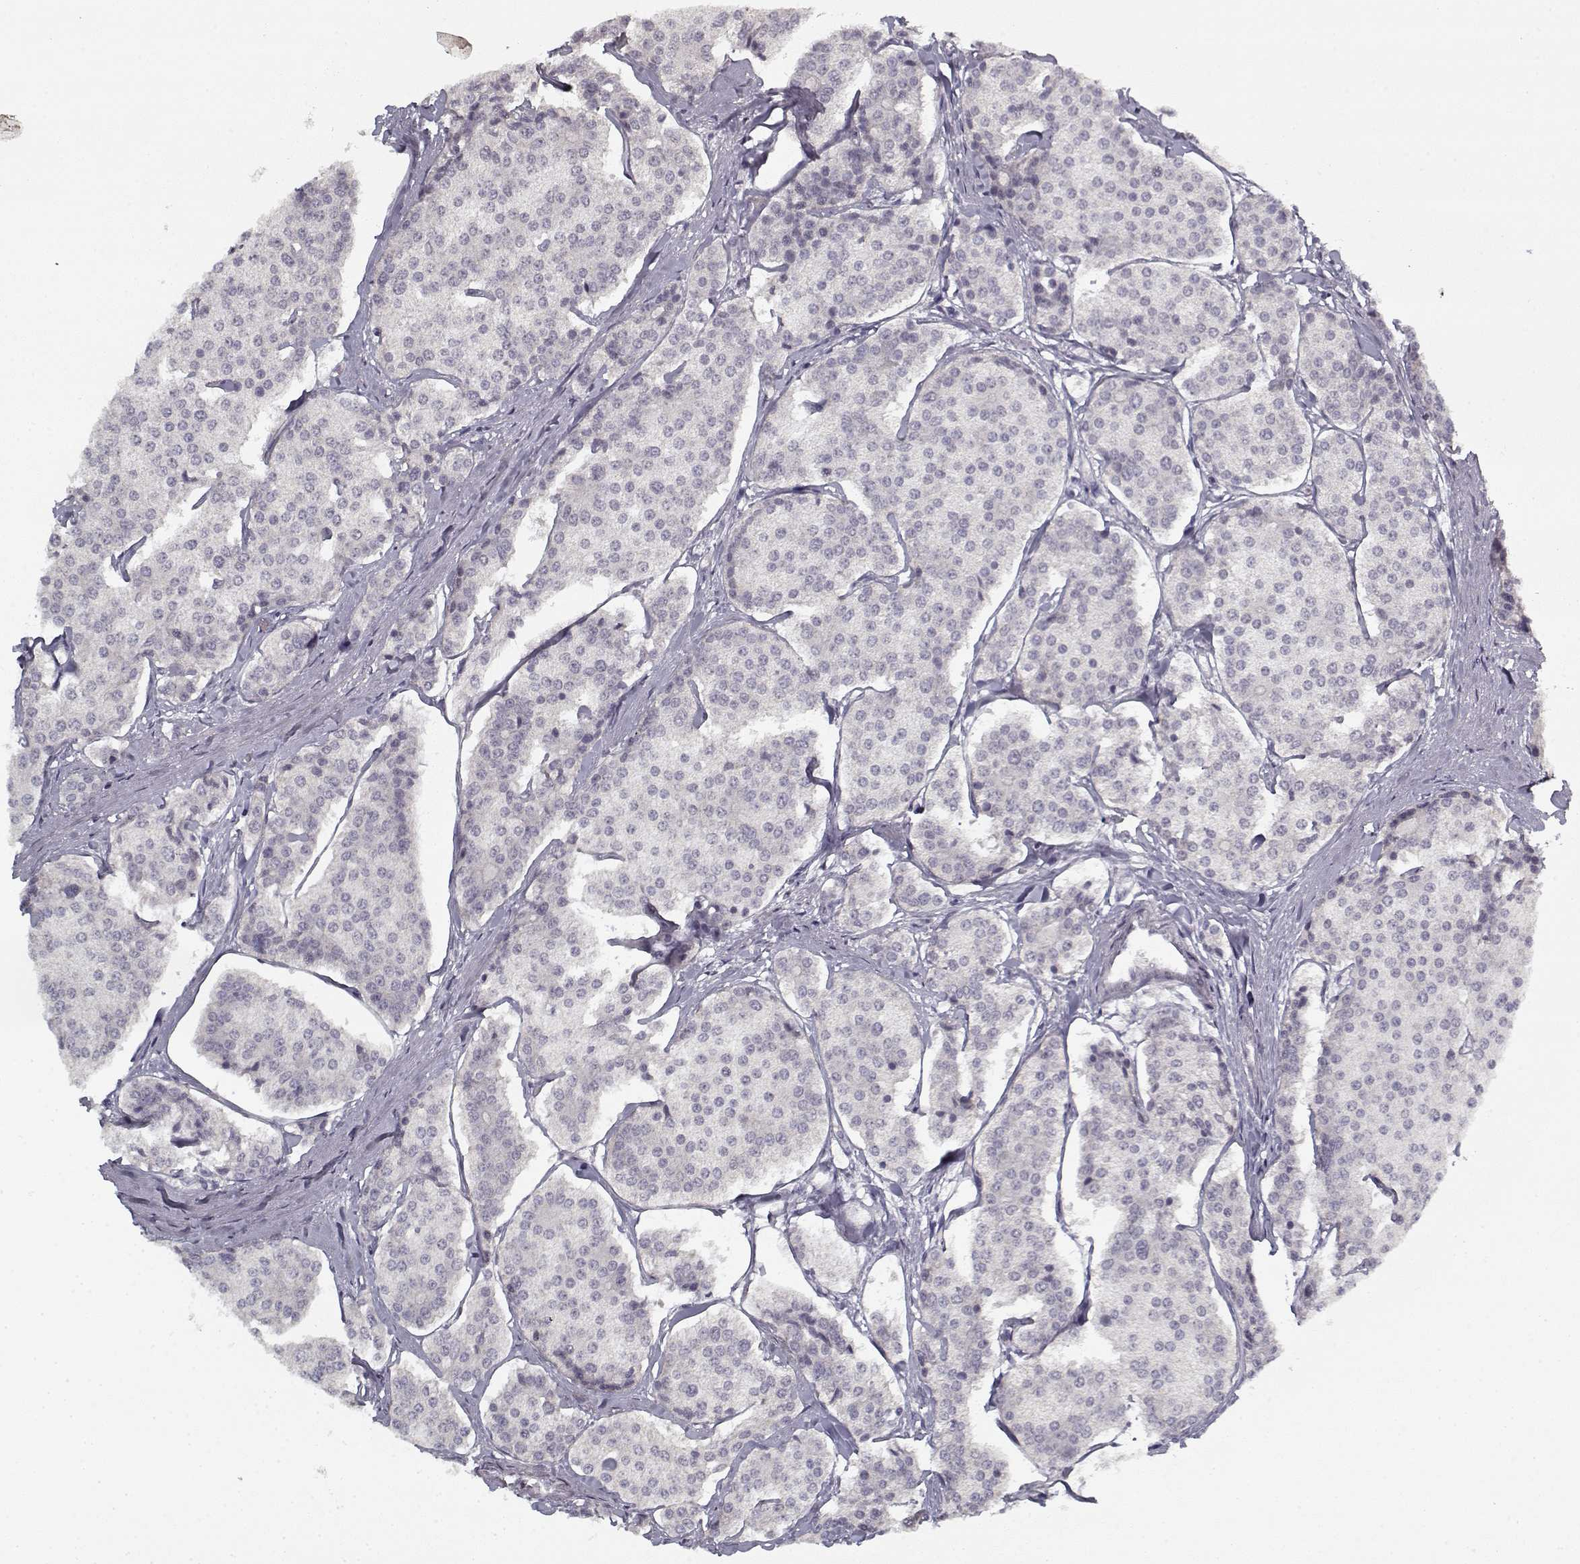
{"staining": {"intensity": "negative", "quantity": "none", "location": "none"}, "tissue": "carcinoid", "cell_type": "Tumor cells", "image_type": "cancer", "snomed": [{"axis": "morphology", "description": "Carcinoid, malignant, NOS"}, {"axis": "topography", "description": "Small intestine"}], "caption": "Immunohistochemistry (IHC) micrograph of human carcinoid (malignant) stained for a protein (brown), which demonstrates no expression in tumor cells.", "gene": "LAMA2", "patient": {"sex": "female", "age": 65}}